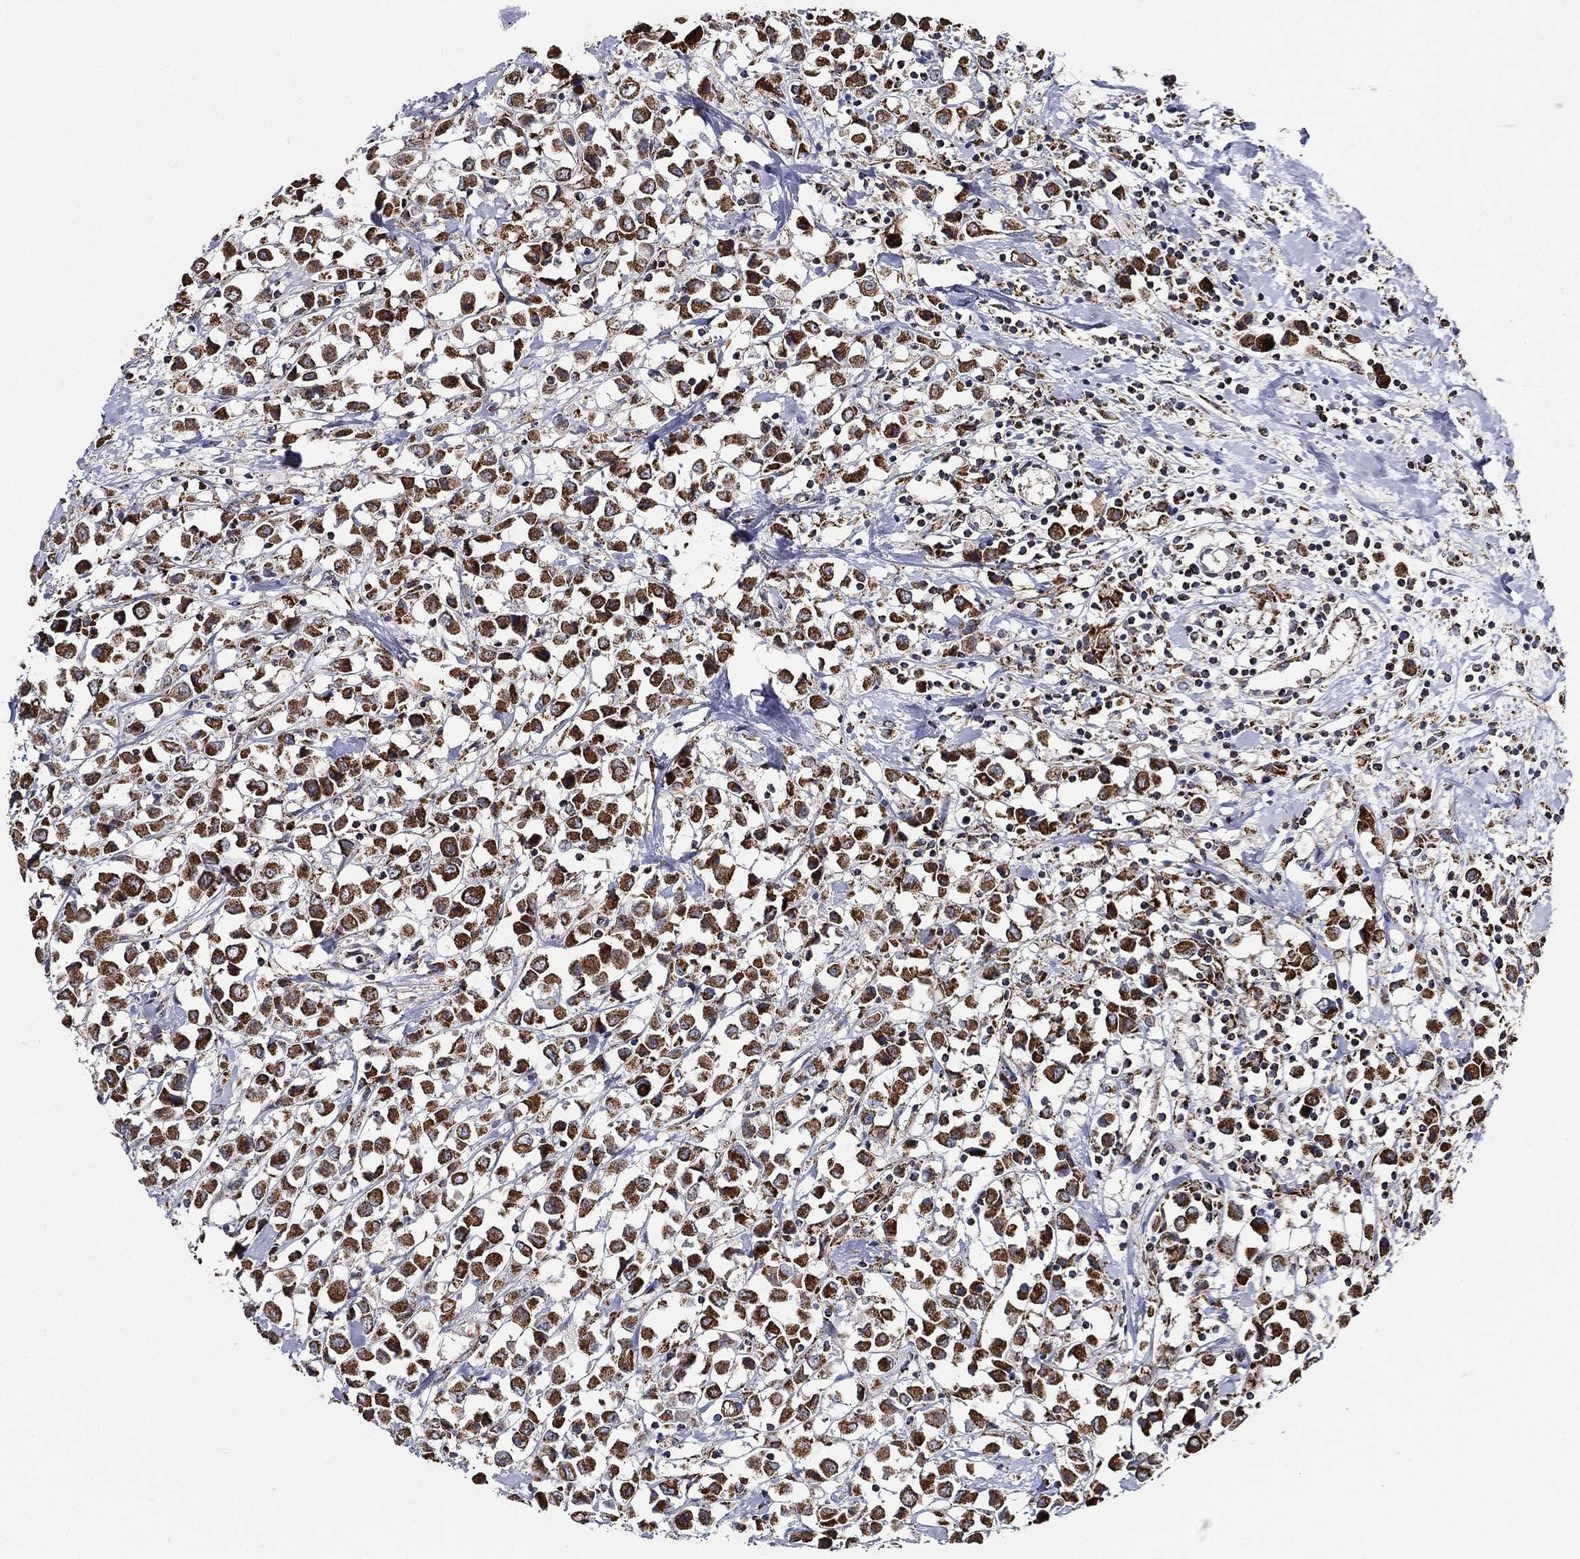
{"staining": {"intensity": "strong", "quantity": ">75%", "location": "cytoplasmic/membranous"}, "tissue": "breast cancer", "cell_type": "Tumor cells", "image_type": "cancer", "snomed": [{"axis": "morphology", "description": "Duct carcinoma"}, {"axis": "topography", "description": "Breast"}], "caption": "About >75% of tumor cells in breast cancer show strong cytoplasmic/membranous protein staining as visualized by brown immunohistochemical staining.", "gene": "NDUFAB1", "patient": {"sex": "female", "age": 61}}